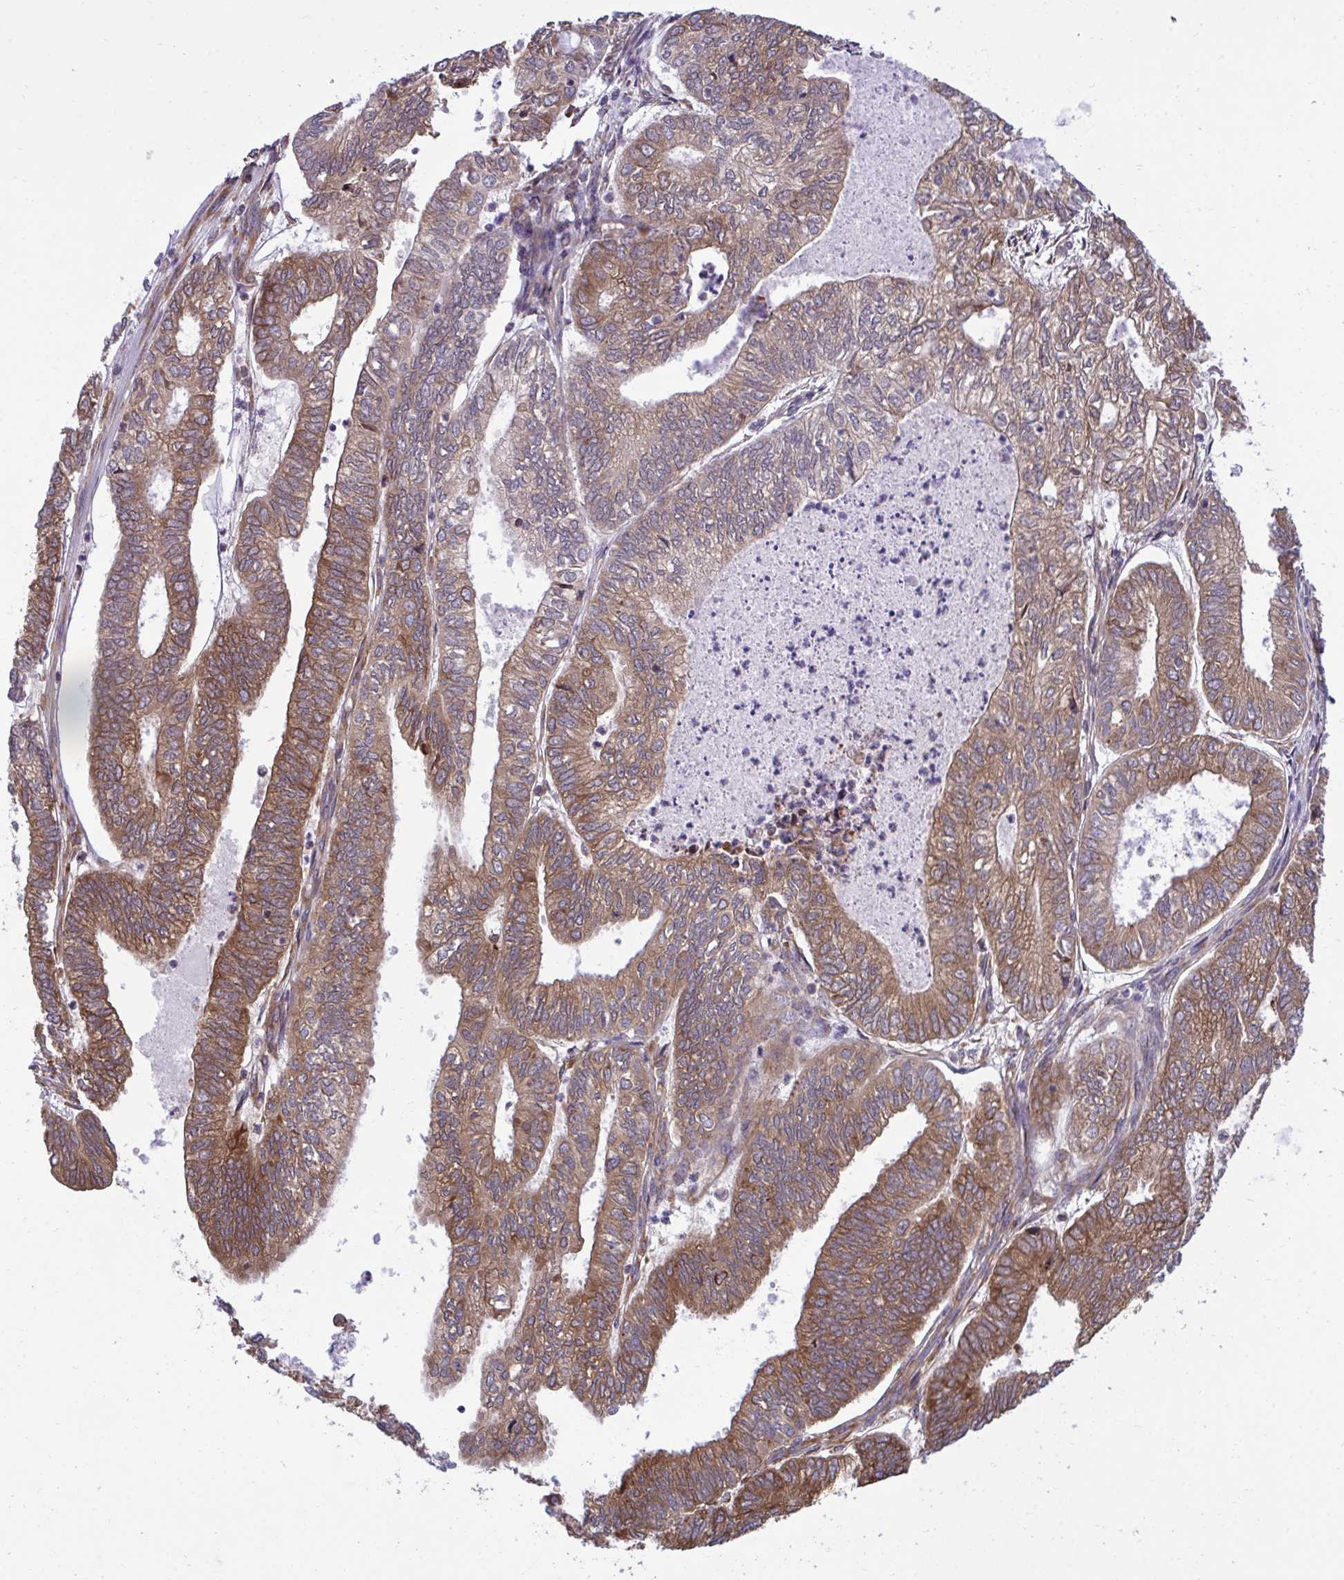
{"staining": {"intensity": "moderate", "quantity": ">75%", "location": "cytoplasmic/membranous"}, "tissue": "ovarian cancer", "cell_type": "Tumor cells", "image_type": "cancer", "snomed": [{"axis": "morphology", "description": "Carcinoma, endometroid"}, {"axis": "topography", "description": "Ovary"}], "caption": "DAB (3,3'-diaminobenzidine) immunohistochemical staining of human ovarian cancer (endometroid carcinoma) displays moderate cytoplasmic/membranous protein staining in about >75% of tumor cells. (Brightfield microscopy of DAB IHC at high magnification).", "gene": "RPS15", "patient": {"sex": "female", "age": 64}}